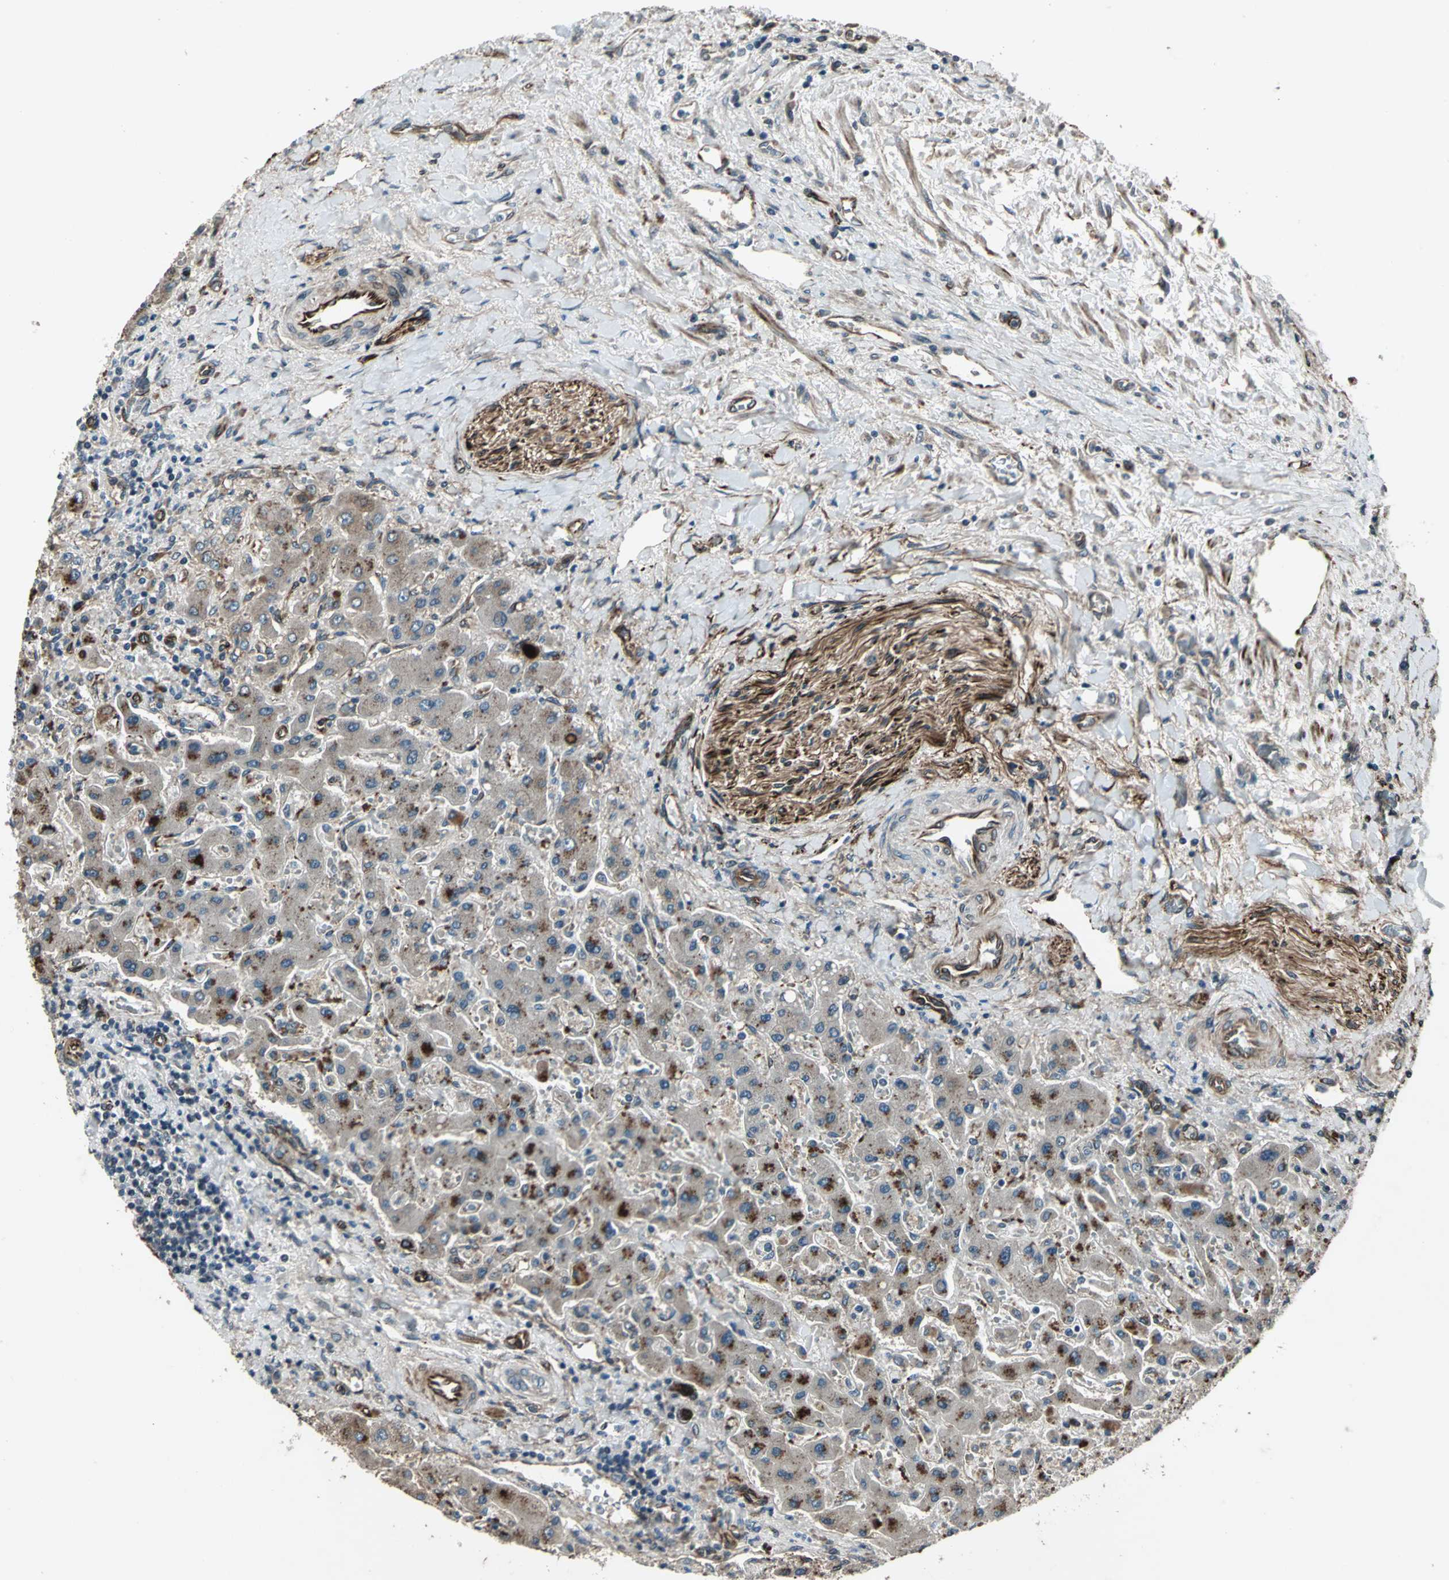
{"staining": {"intensity": "moderate", "quantity": ">75%", "location": "cytoplasmic/membranous"}, "tissue": "liver cancer", "cell_type": "Tumor cells", "image_type": "cancer", "snomed": [{"axis": "morphology", "description": "Cholangiocarcinoma"}, {"axis": "topography", "description": "Liver"}], "caption": "Liver cancer tissue reveals moderate cytoplasmic/membranous expression in about >75% of tumor cells, visualized by immunohistochemistry.", "gene": "EXD2", "patient": {"sex": "male", "age": 50}}